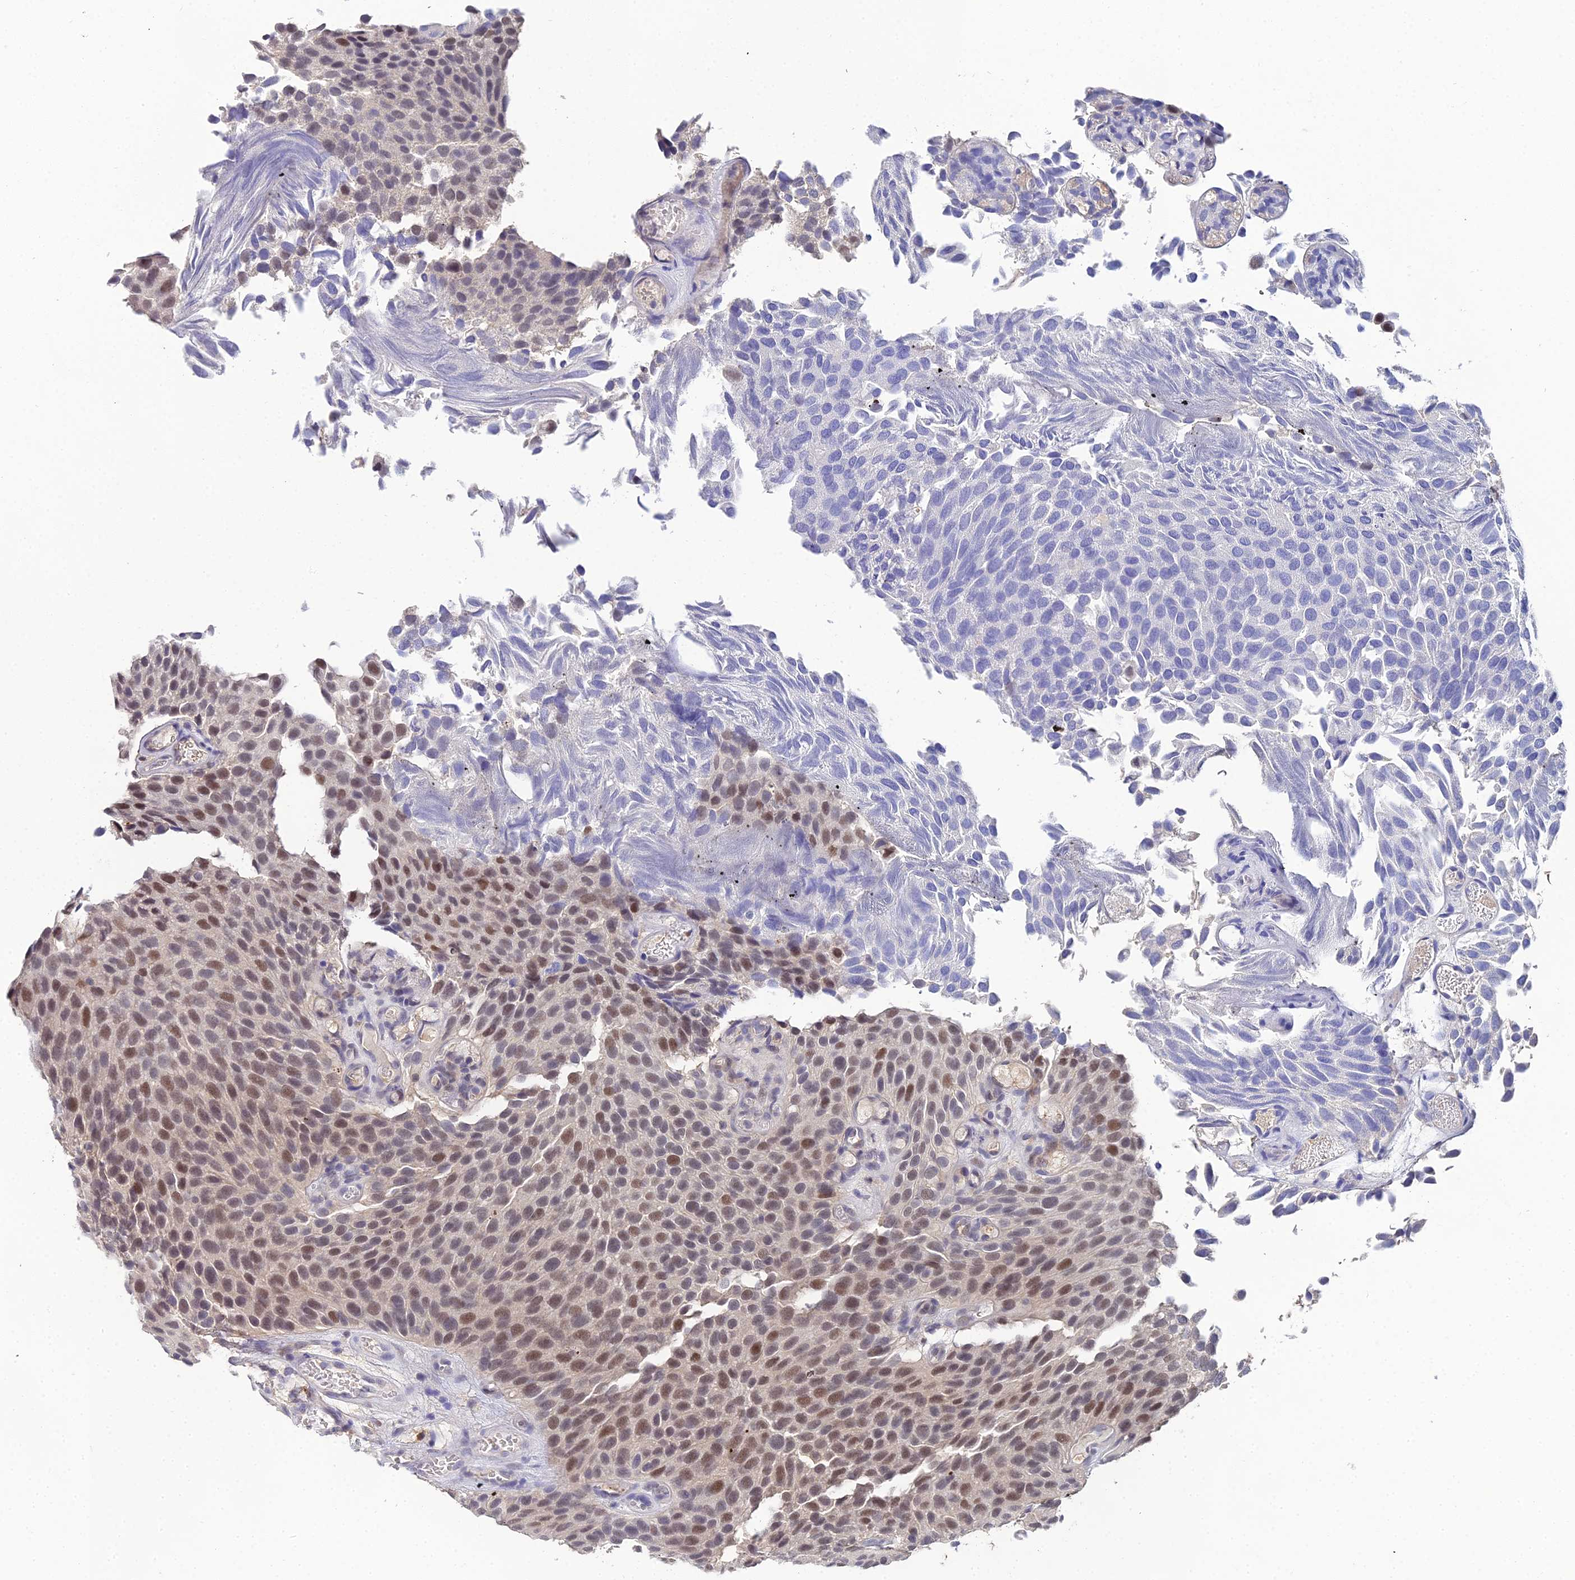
{"staining": {"intensity": "moderate", "quantity": ">75%", "location": "nuclear"}, "tissue": "urothelial cancer", "cell_type": "Tumor cells", "image_type": "cancer", "snomed": [{"axis": "morphology", "description": "Urothelial carcinoma, Low grade"}, {"axis": "topography", "description": "Urinary bladder"}], "caption": "This is an image of IHC staining of urothelial cancer, which shows moderate staining in the nuclear of tumor cells.", "gene": "LSM5", "patient": {"sex": "male", "age": 89}}